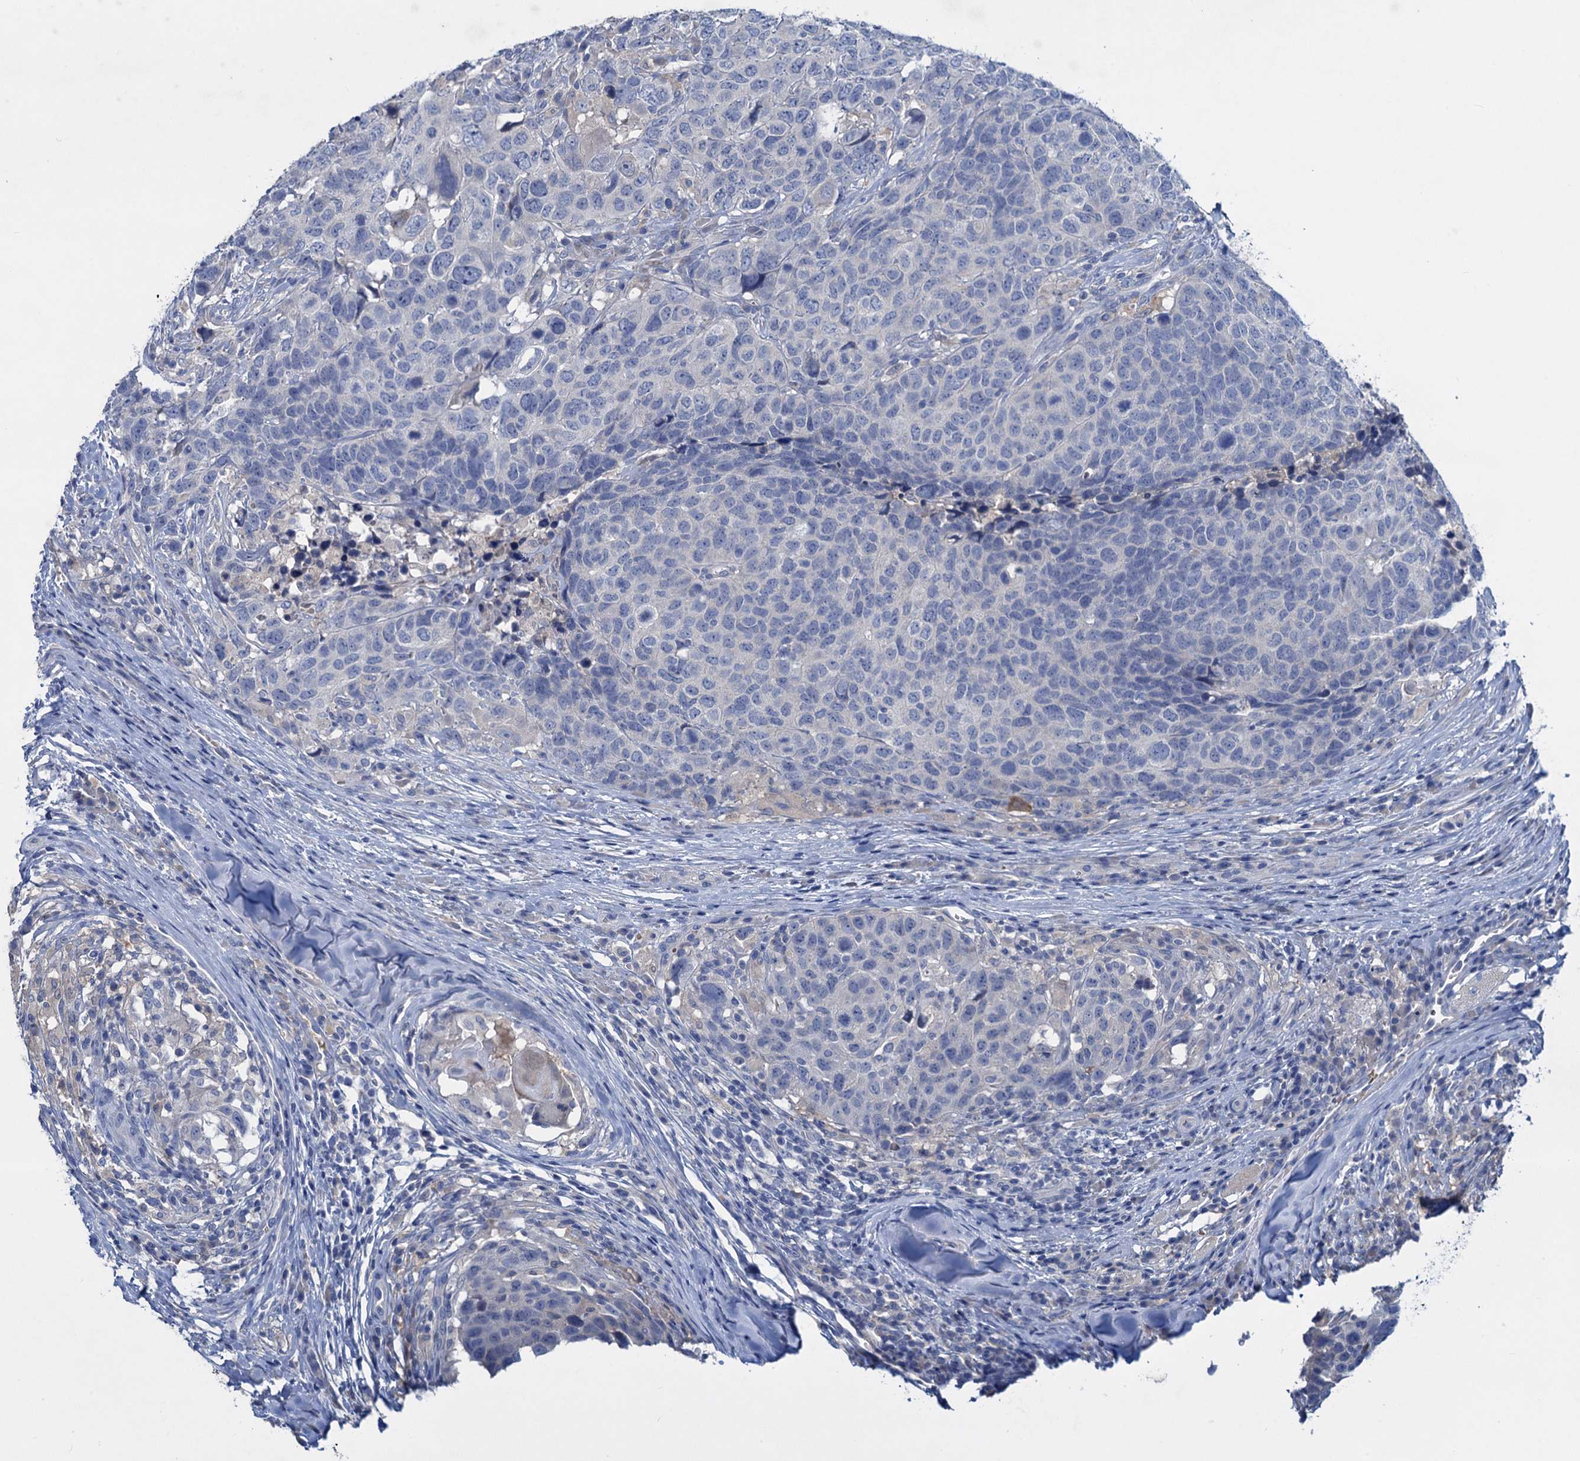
{"staining": {"intensity": "negative", "quantity": "none", "location": "none"}, "tissue": "head and neck cancer", "cell_type": "Tumor cells", "image_type": "cancer", "snomed": [{"axis": "morphology", "description": "Squamous cell carcinoma, NOS"}, {"axis": "topography", "description": "Head-Neck"}], "caption": "Immunohistochemistry (IHC) histopathology image of human head and neck cancer stained for a protein (brown), which shows no staining in tumor cells. (DAB immunohistochemistry (IHC) with hematoxylin counter stain).", "gene": "RTKN2", "patient": {"sex": "male", "age": 66}}